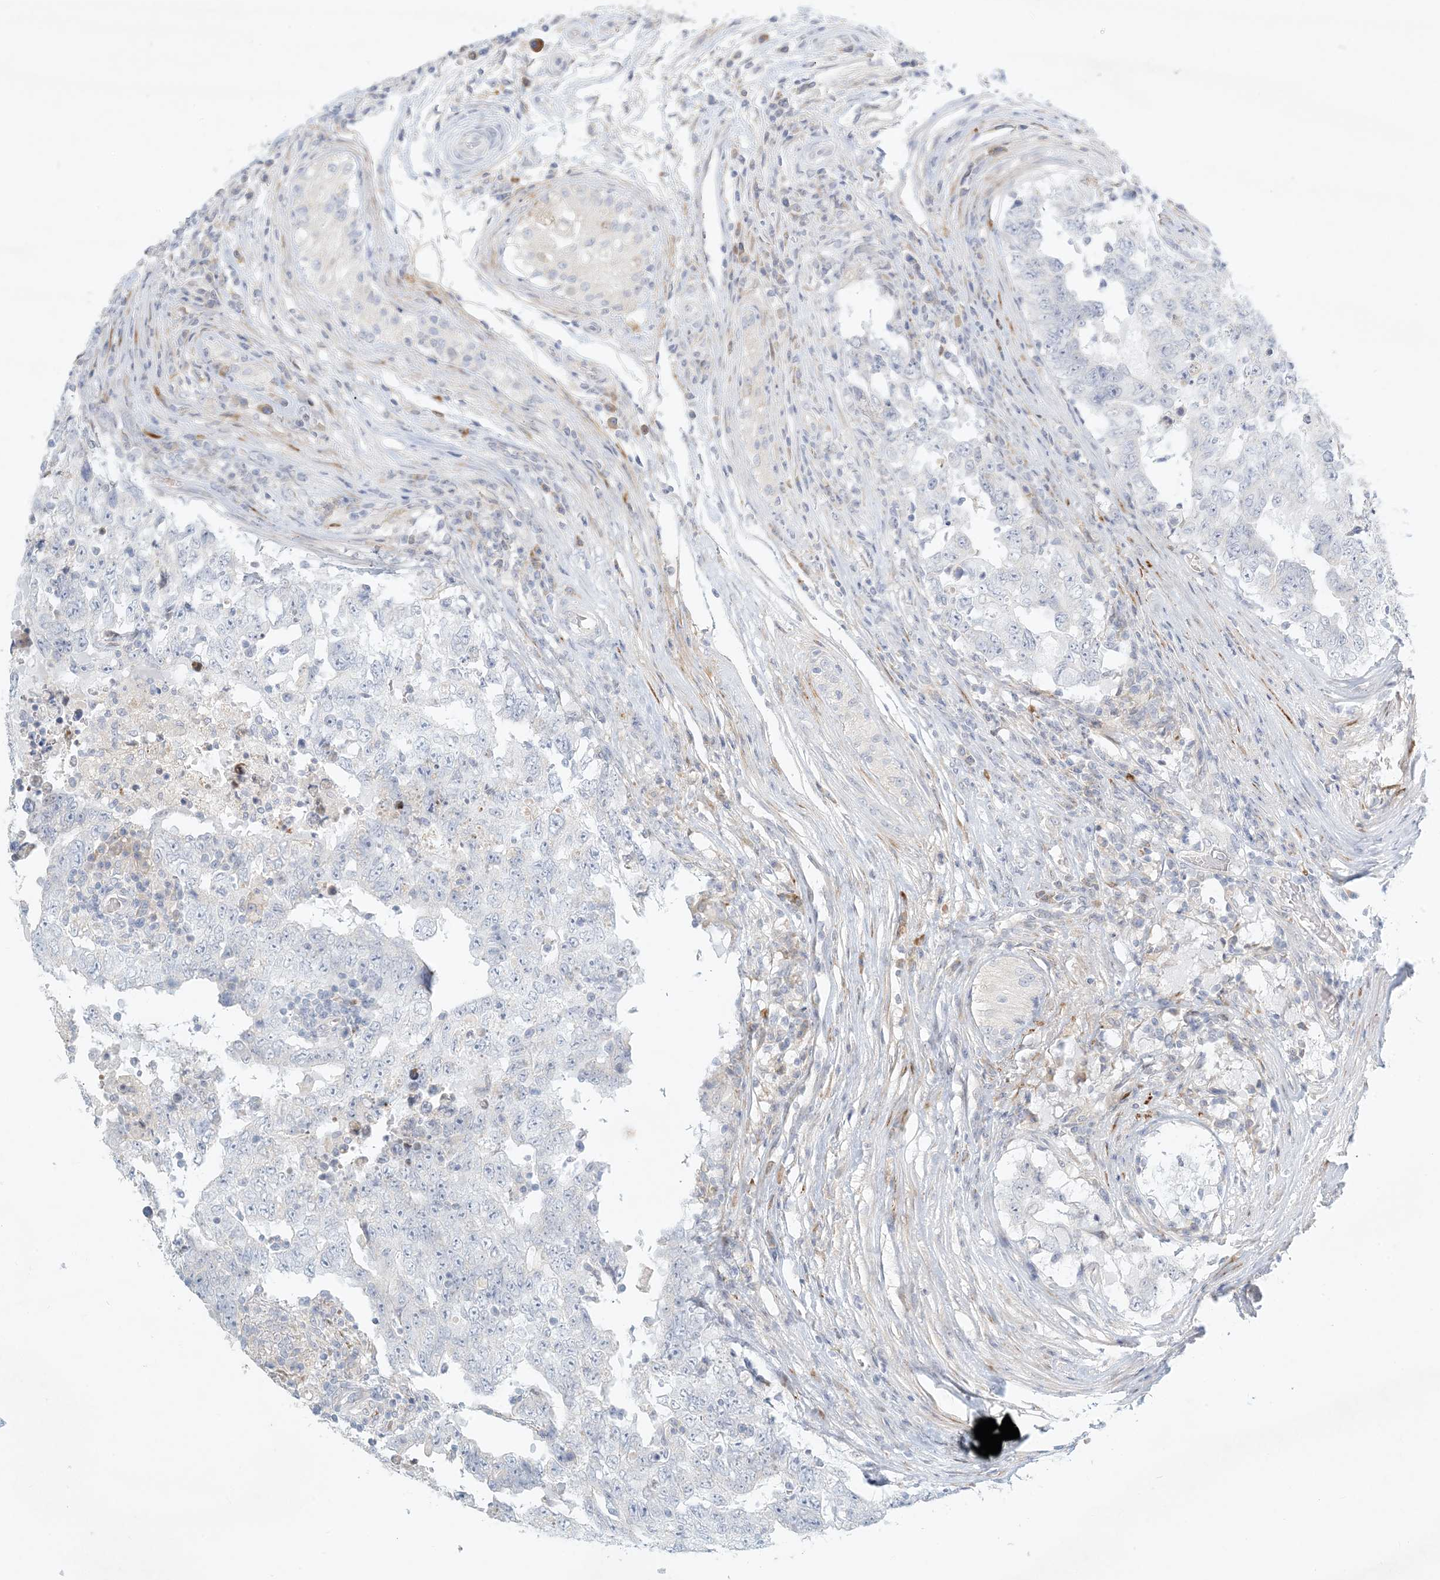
{"staining": {"intensity": "negative", "quantity": "none", "location": "none"}, "tissue": "testis cancer", "cell_type": "Tumor cells", "image_type": "cancer", "snomed": [{"axis": "morphology", "description": "Carcinoma, Embryonal, NOS"}, {"axis": "topography", "description": "Testis"}], "caption": "Tumor cells show no significant staining in embryonal carcinoma (testis). (IHC, brightfield microscopy, high magnification).", "gene": "ZNF385D", "patient": {"sex": "male", "age": 26}}